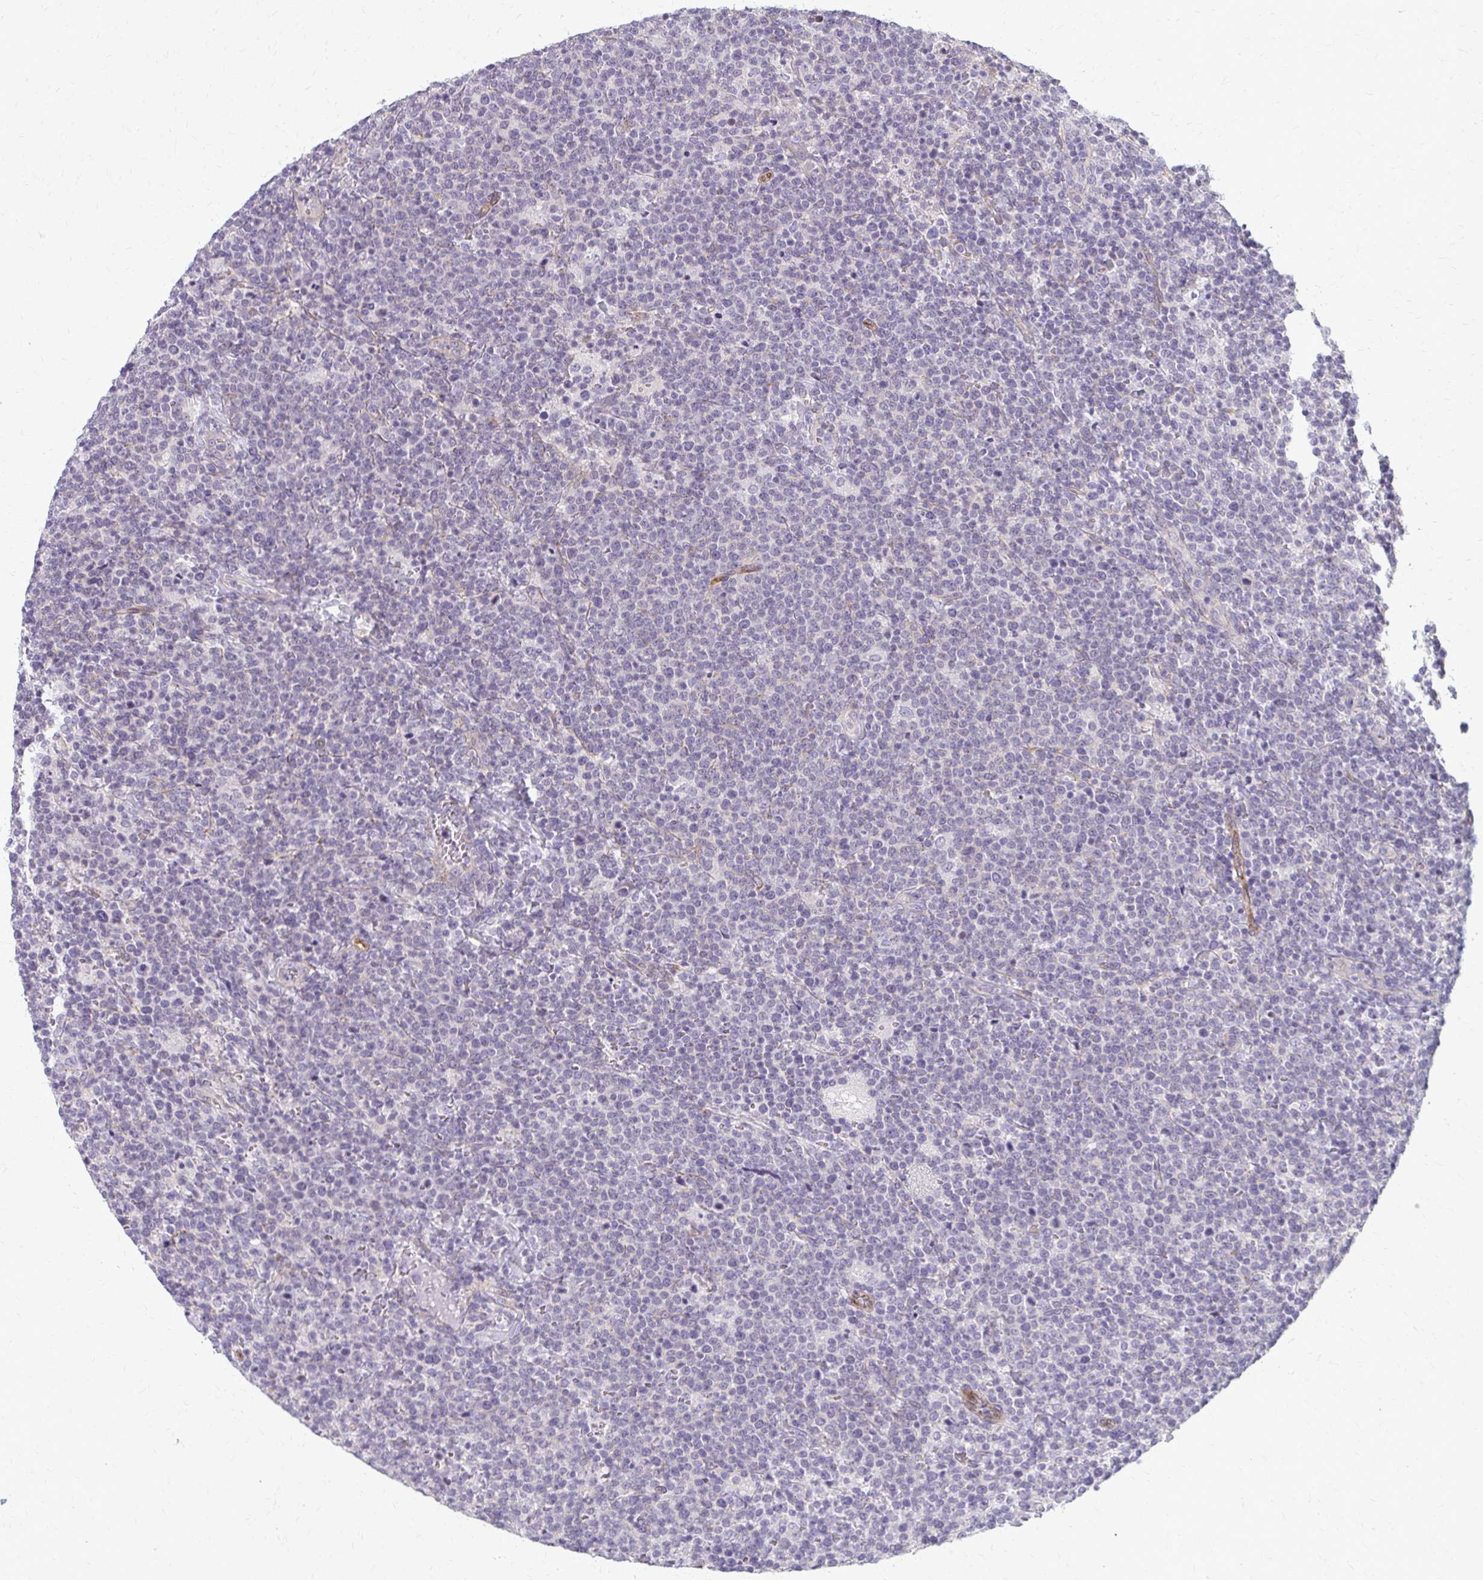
{"staining": {"intensity": "negative", "quantity": "none", "location": "none"}, "tissue": "lymphoma", "cell_type": "Tumor cells", "image_type": "cancer", "snomed": [{"axis": "morphology", "description": "Malignant lymphoma, non-Hodgkin's type, High grade"}, {"axis": "topography", "description": "Lymph node"}], "caption": "Lymphoma stained for a protein using immunohistochemistry exhibits no positivity tumor cells.", "gene": "DEPP1", "patient": {"sex": "male", "age": 61}}